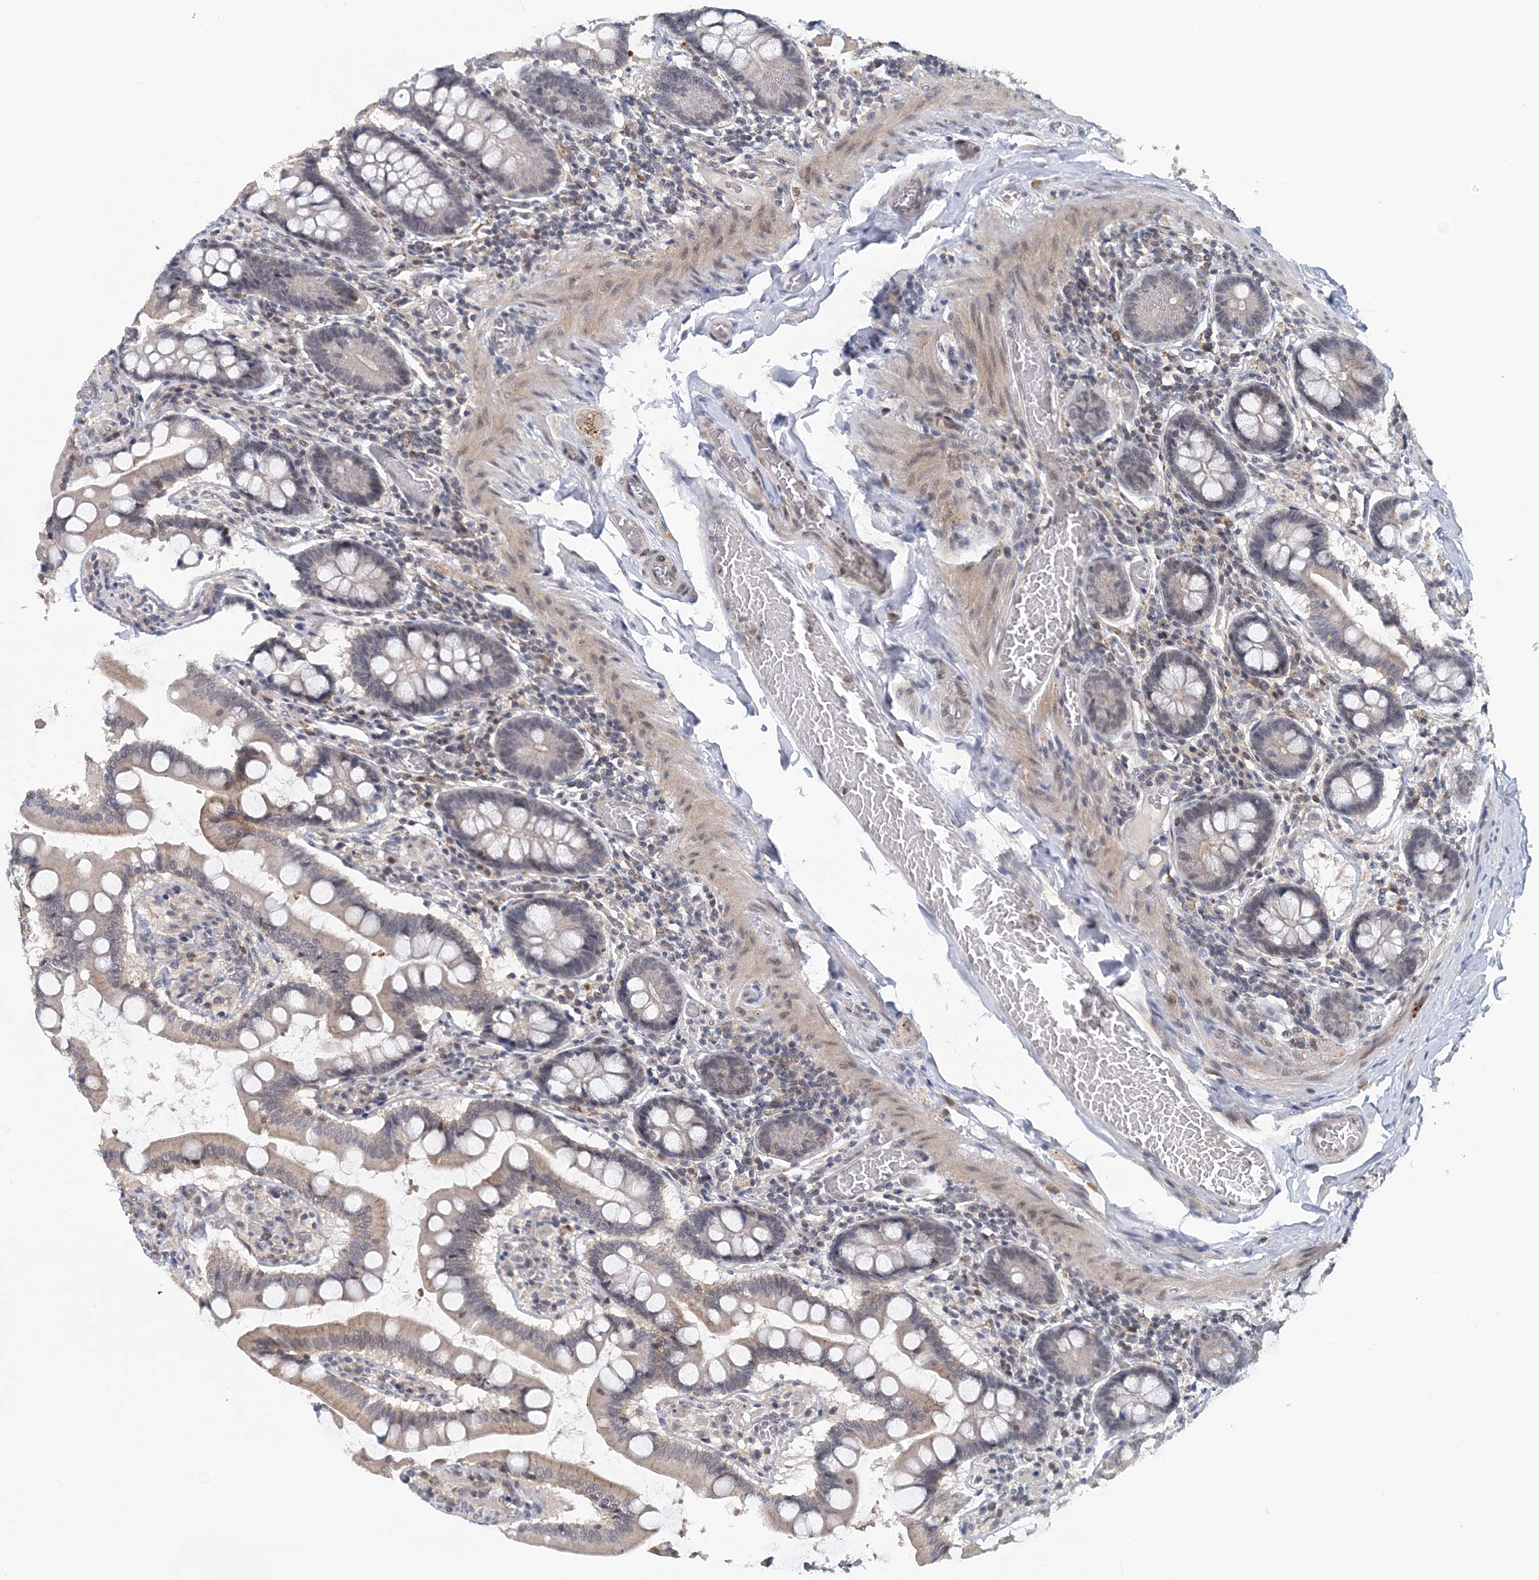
{"staining": {"intensity": "moderate", "quantity": "25%-75%", "location": "cytoplasmic/membranous"}, "tissue": "small intestine", "cell_type": "Glandular cells", "image_type": "normal", "snomed": [{"axis": "morphology", "description": "Normal tissue, NOS"}, {"axis": "topography", "description": "Small intestine"}], "caption": "Immunohistochemical staining of unremarkable human small intestine displays medium levels of moderate cytoplasmic/membranous positivity in about 25%-75% of glandular cells. The staining was performed using DAB (3,3'-diaminobenzidine), with brown indicating positive protein expression. Nuclei are stained blue with hematoxylin.", "gene": "HYCC2", "patient": {"sex": "male", "age": 41}}